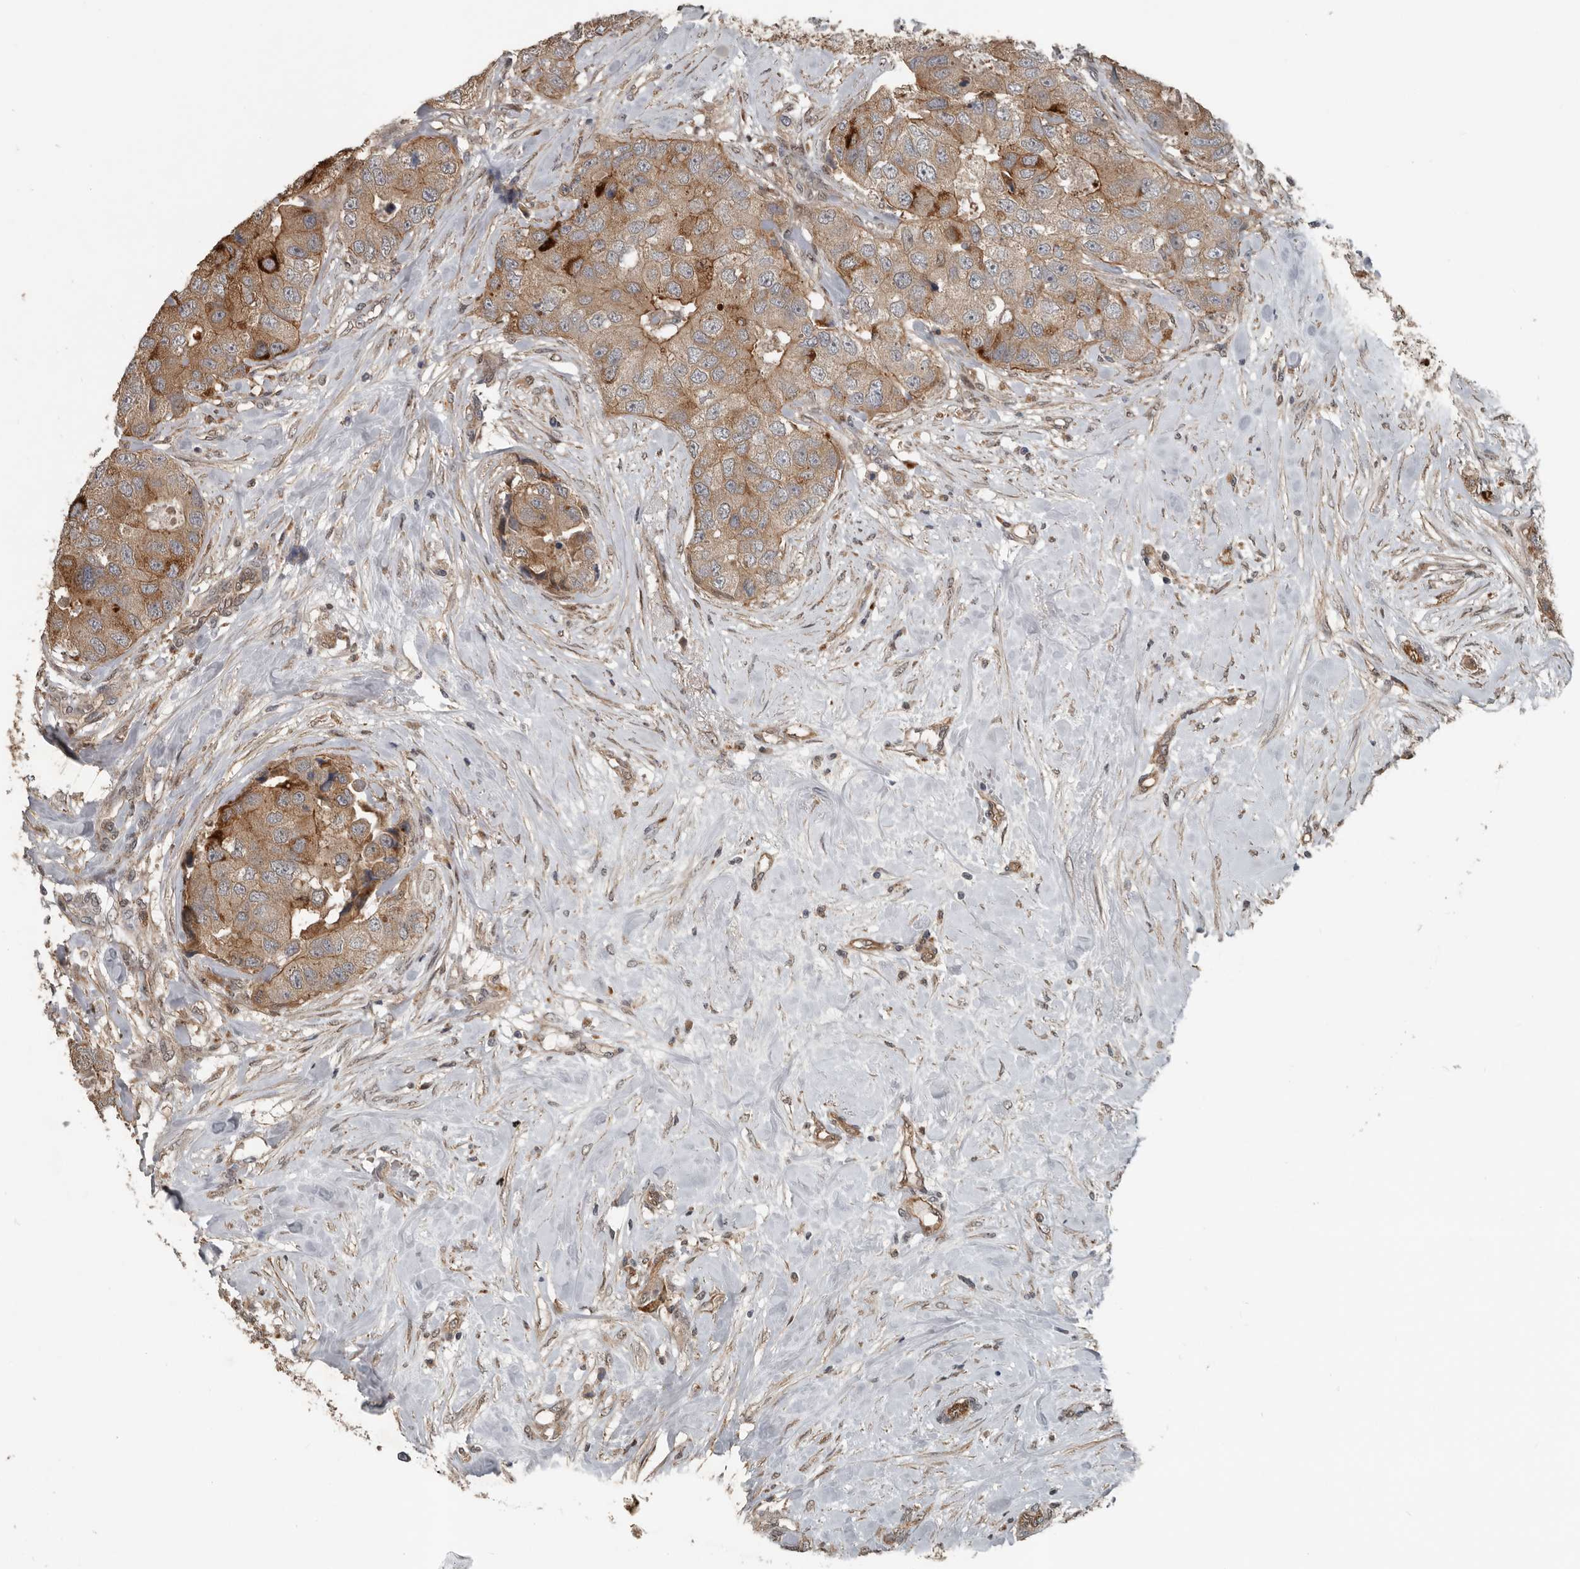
{"staining": {"intensity": "moderate", "quantity": ">75%", "location": "cytoplasmic/membranous"}, "tissue": "breast cancer", "cell_type": "Tumor cells", "image_type": "cancer", "snomed": [{"axis": "morphology", "description": "Duct carcinoma"}, {"axis": "topography", "description": "Breast"}], "caption": "Protein staining reveals moderate cytoplasmic/membranous staining in approximately >75% of tumor cells in breast cancer (invasive ductal carcinoma).", "gene": "YOD1", "patient": {"sex": "female", "age": 62}}